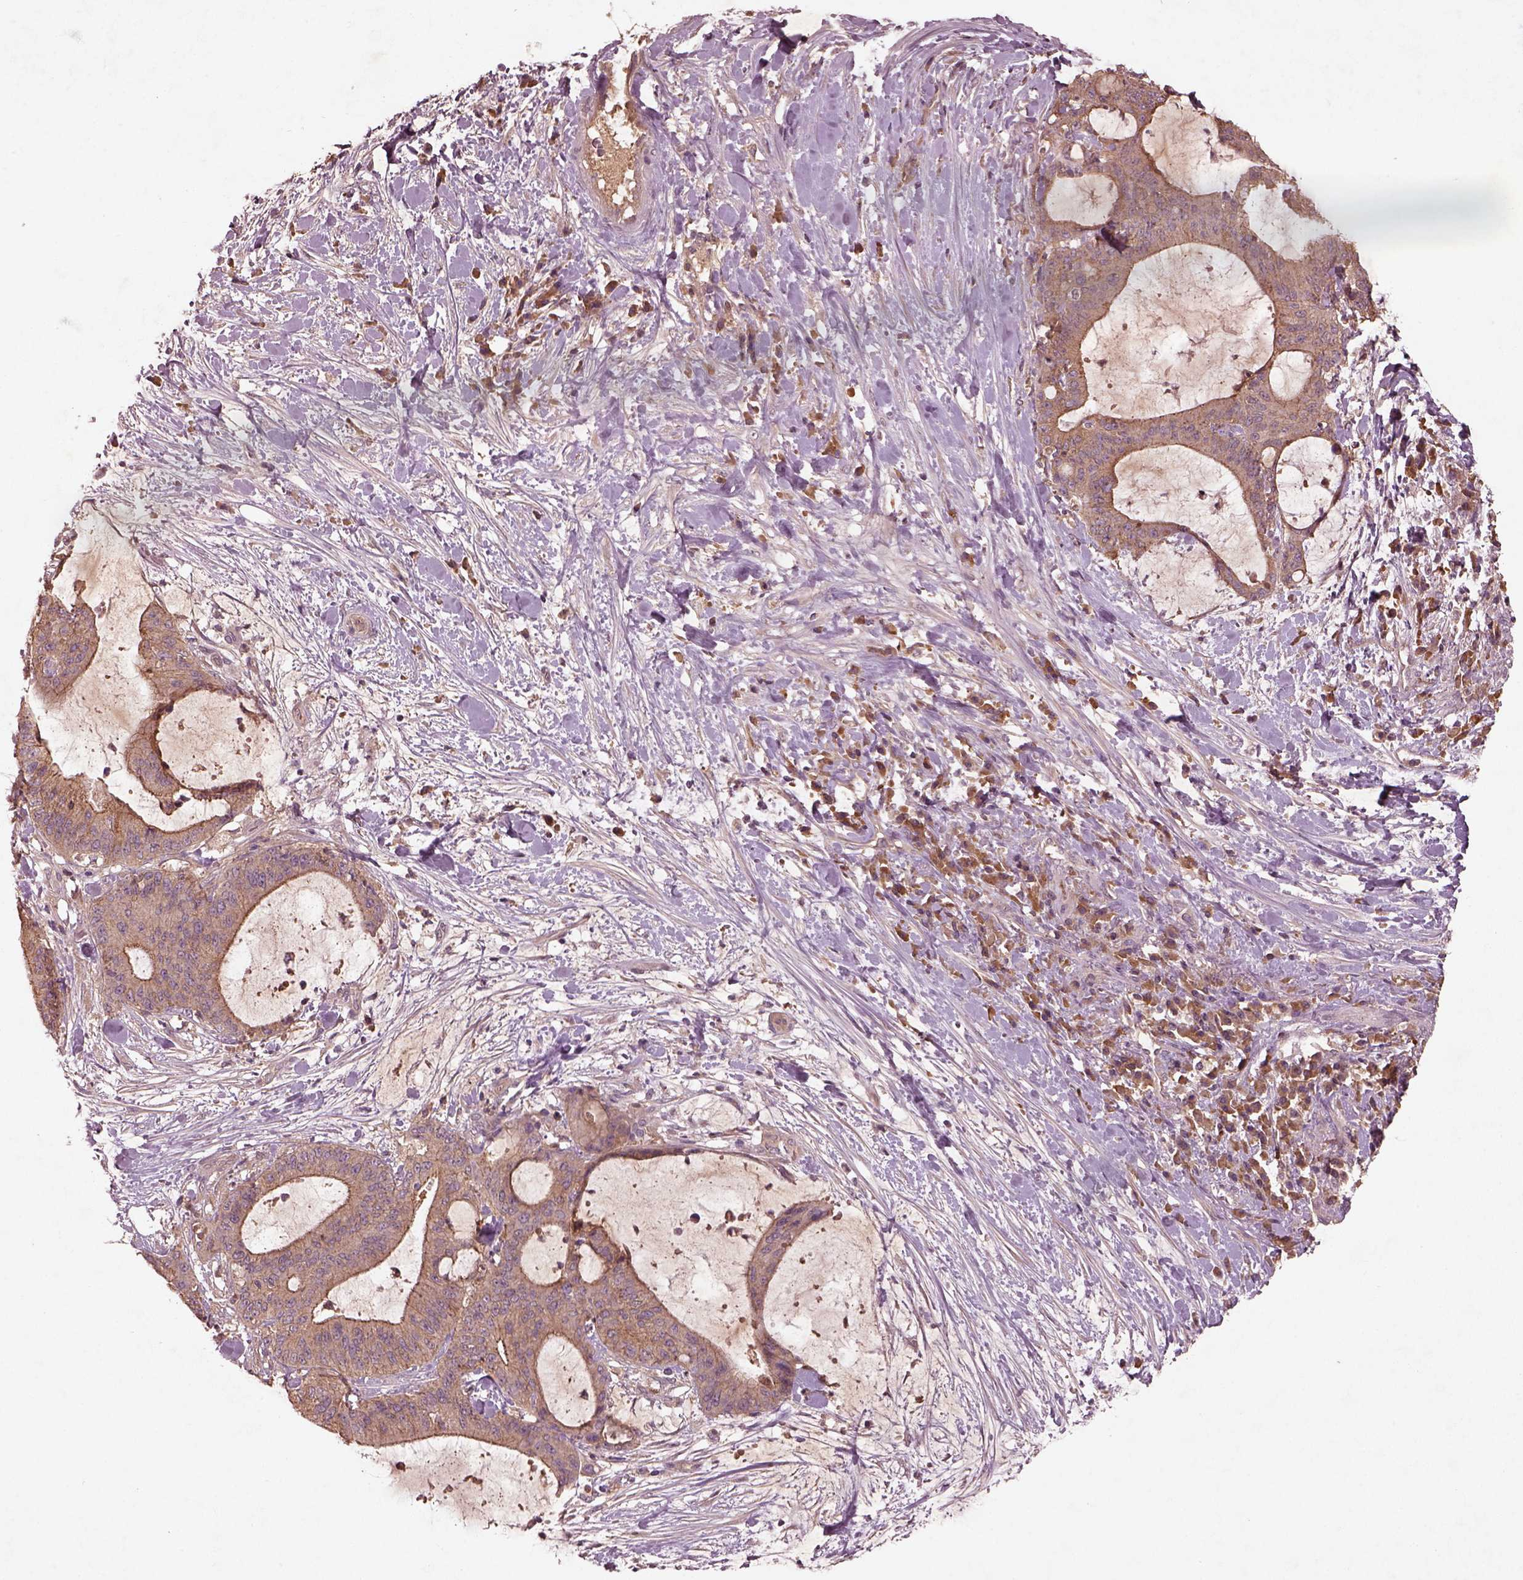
{"staining": {"intensity": "moderate", "quantity": ">75%", "location": "cytoplasmic/membranous"}, "tissue": "liver cancer", "cell_type": "Tumor cells", "image_type": "cancer", "snomed": [{"axis": "morphology", "description": "Cholangiocarcinoma"}, {"axis": "topography", "description": "Liver"}], "caption": "Approximately >75% of tumor cells in human liver cancer (cholangiocarcinoma) exhibit moderate cytoplasmic/membranous protein staining as visualized by brown immunohistochemical staining.", "gene": "FAM234A", "patient": {"sex": "female", "age": 73}}